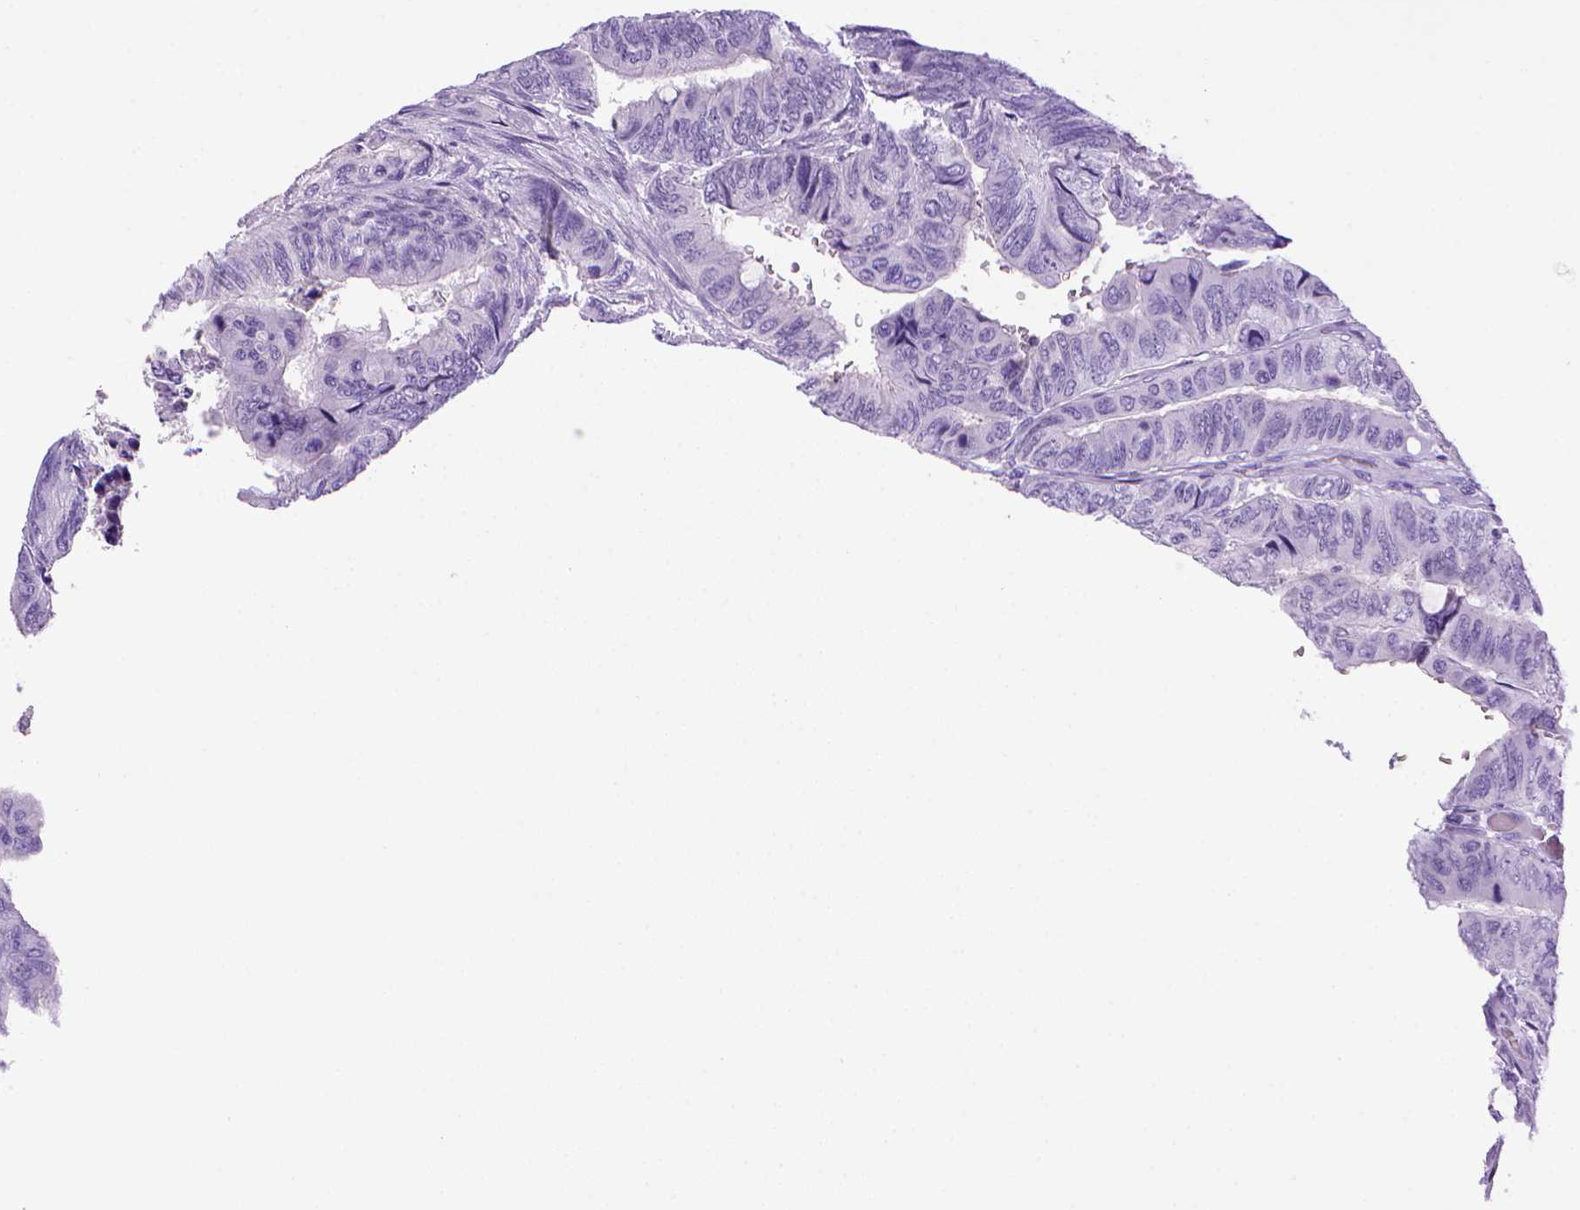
{"staining": {"intensity": "negative", "quantity": "none", "location": "none"}, "tissue": "colorectal cancer", "cell_type": "Tumor cells", "image_type": "cancer", "snomed": [{"axis": "morphology", "description": "Normal tissue, NOS"}, {"axis": "morphology", "description": "Adenocarcinoma, NOS"}, {"axis": "topography", "description": "Rectum"}, {"axis": "topography", "description": "Peripheral nerve tissue"}], "caption": "A micrograph of colorectal cancer stained for a protein exhibits no brown staining in tumor cells.", "gene": "SGCG", "patient": {"sex": "male", "age": 92}}